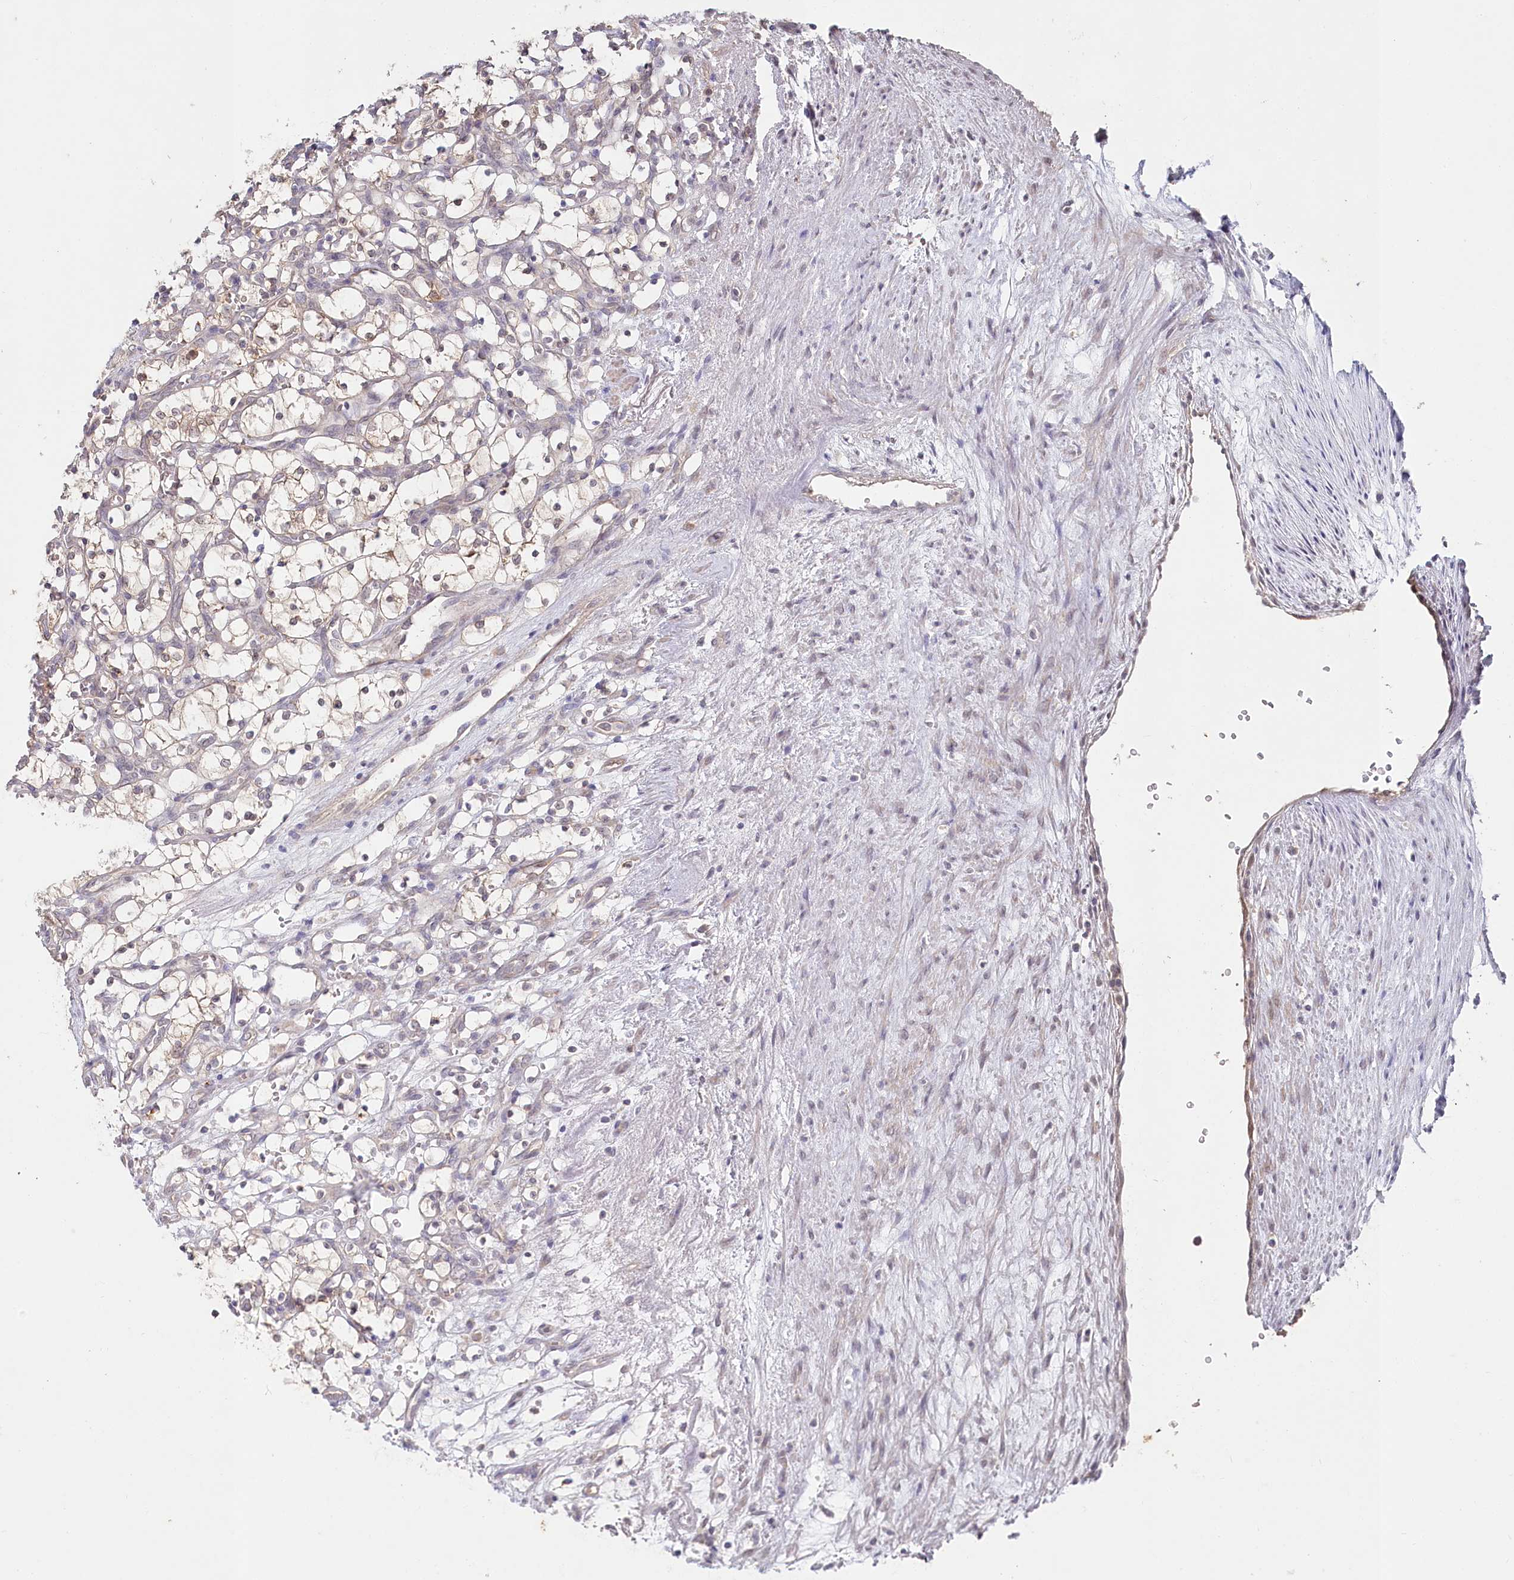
{"staining": {"intensity": "weak", "quantity": "<25%", "location": "cytoplasmic/membranous"}, "tissue": "renal cancer", "cell_type": "Tumor cells", "image_type": "cancer", "snomed": [{"axis": "morphology", "description": "Adenocarcinoma, NOS"}, {"axis": "topography", "description": "Kidney"}], "caption": "High power microscopy micrograph of an IHC micrograph of renal cancer (adenocarcinoma), revealing no significant positivity in tumor cells.", "gene": "AAMDC", "patient": {"sex": "female", "age": 69}}